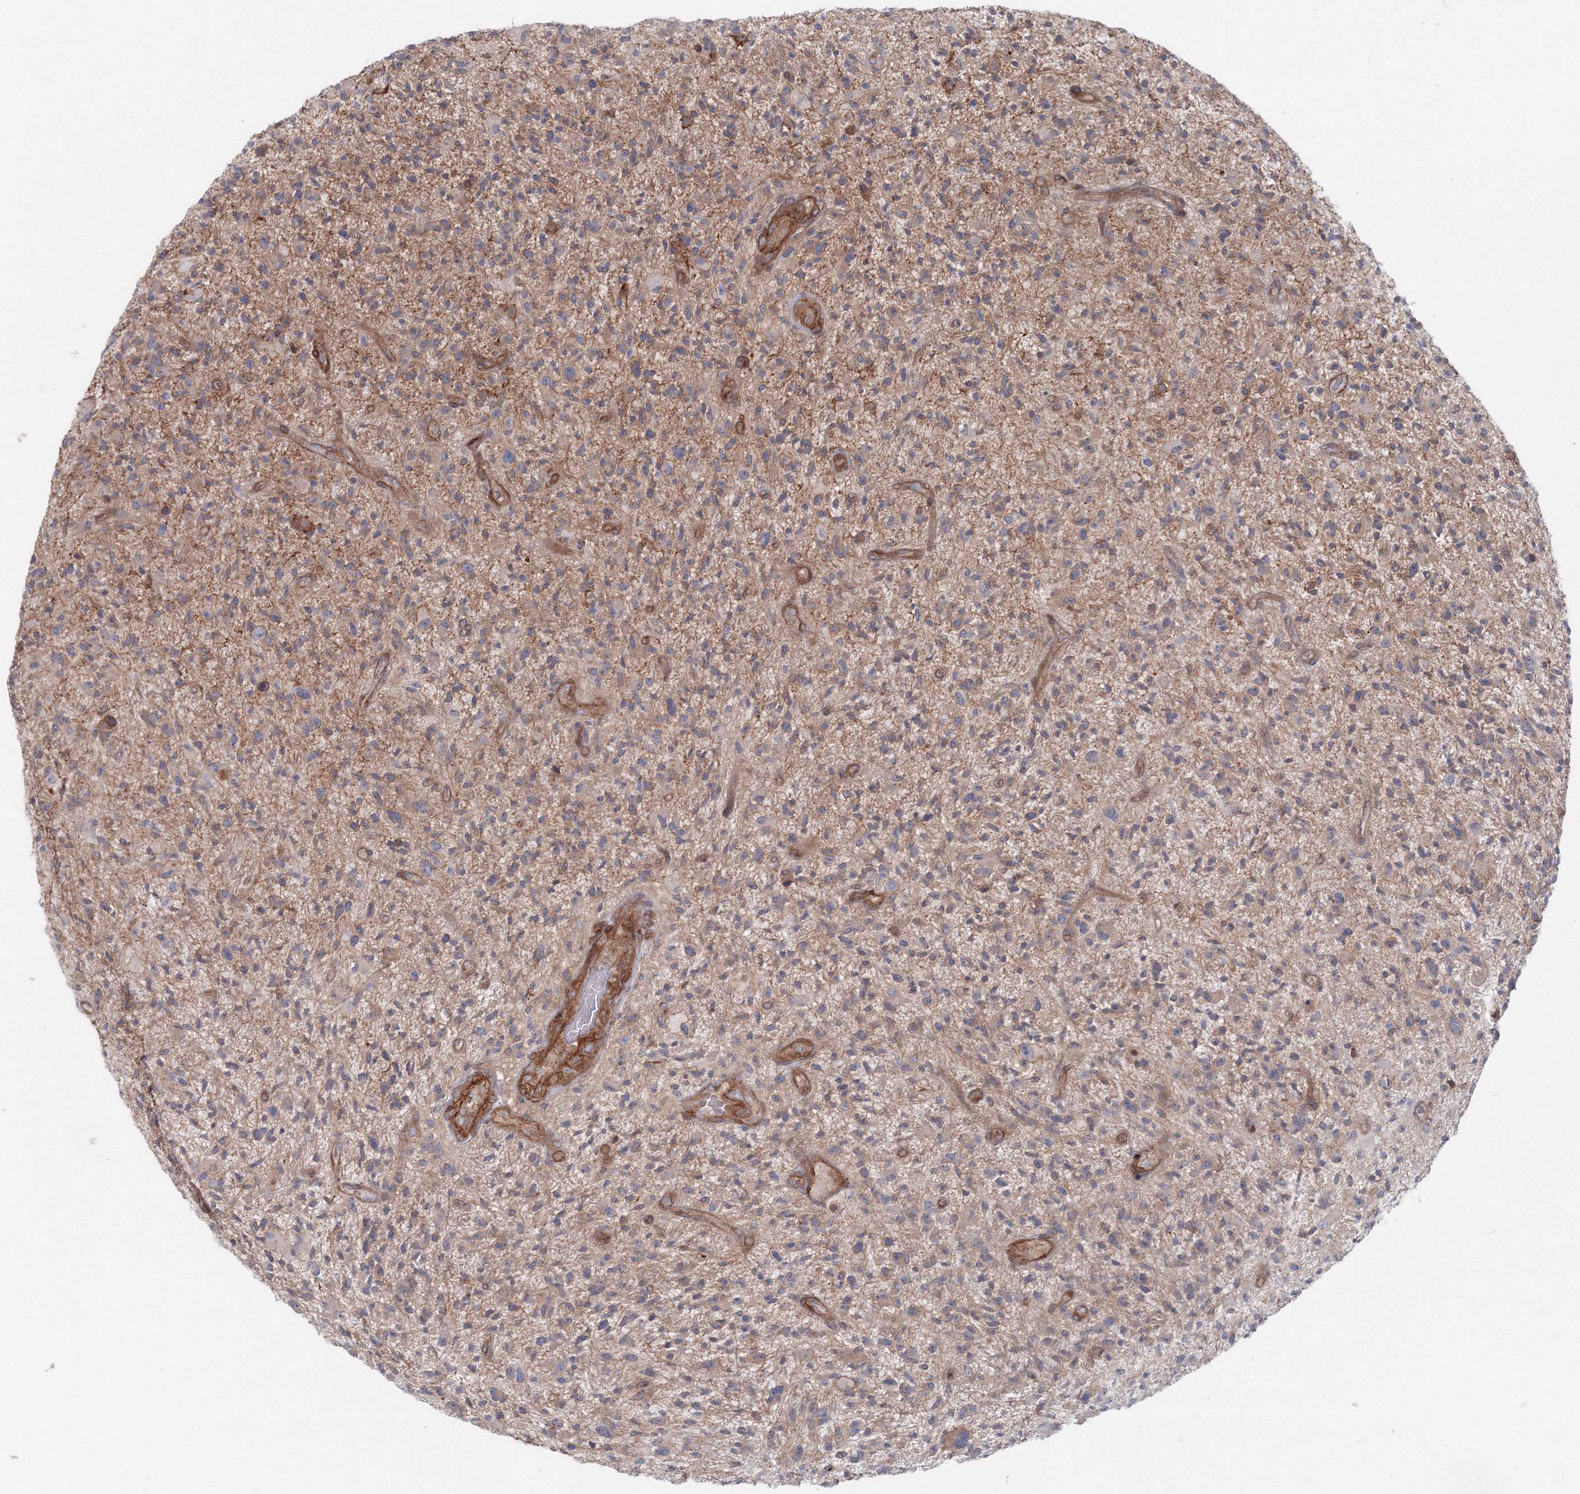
{"staining": {"intensity": "weak", "quantity": "25%-75%", "location": "cytoplasmic/membranous"}, "tissue": "glioma", "cell_type": "Tumor cells", "image_type": "cancer", "snomed": [{"axis": "morphology", "description": "Glioma, malignant, High grade"}, {"axis": "topography", "description": "Brain"}], "caption": "A low amount of weak cytoplasmic/membranous staining is identified in about 25%-75% of tumor cells in malignant glioma (high-grade) tissue.", "gene": "SH3PXD2A", "patient": {"sex": "male", "age": 47}}